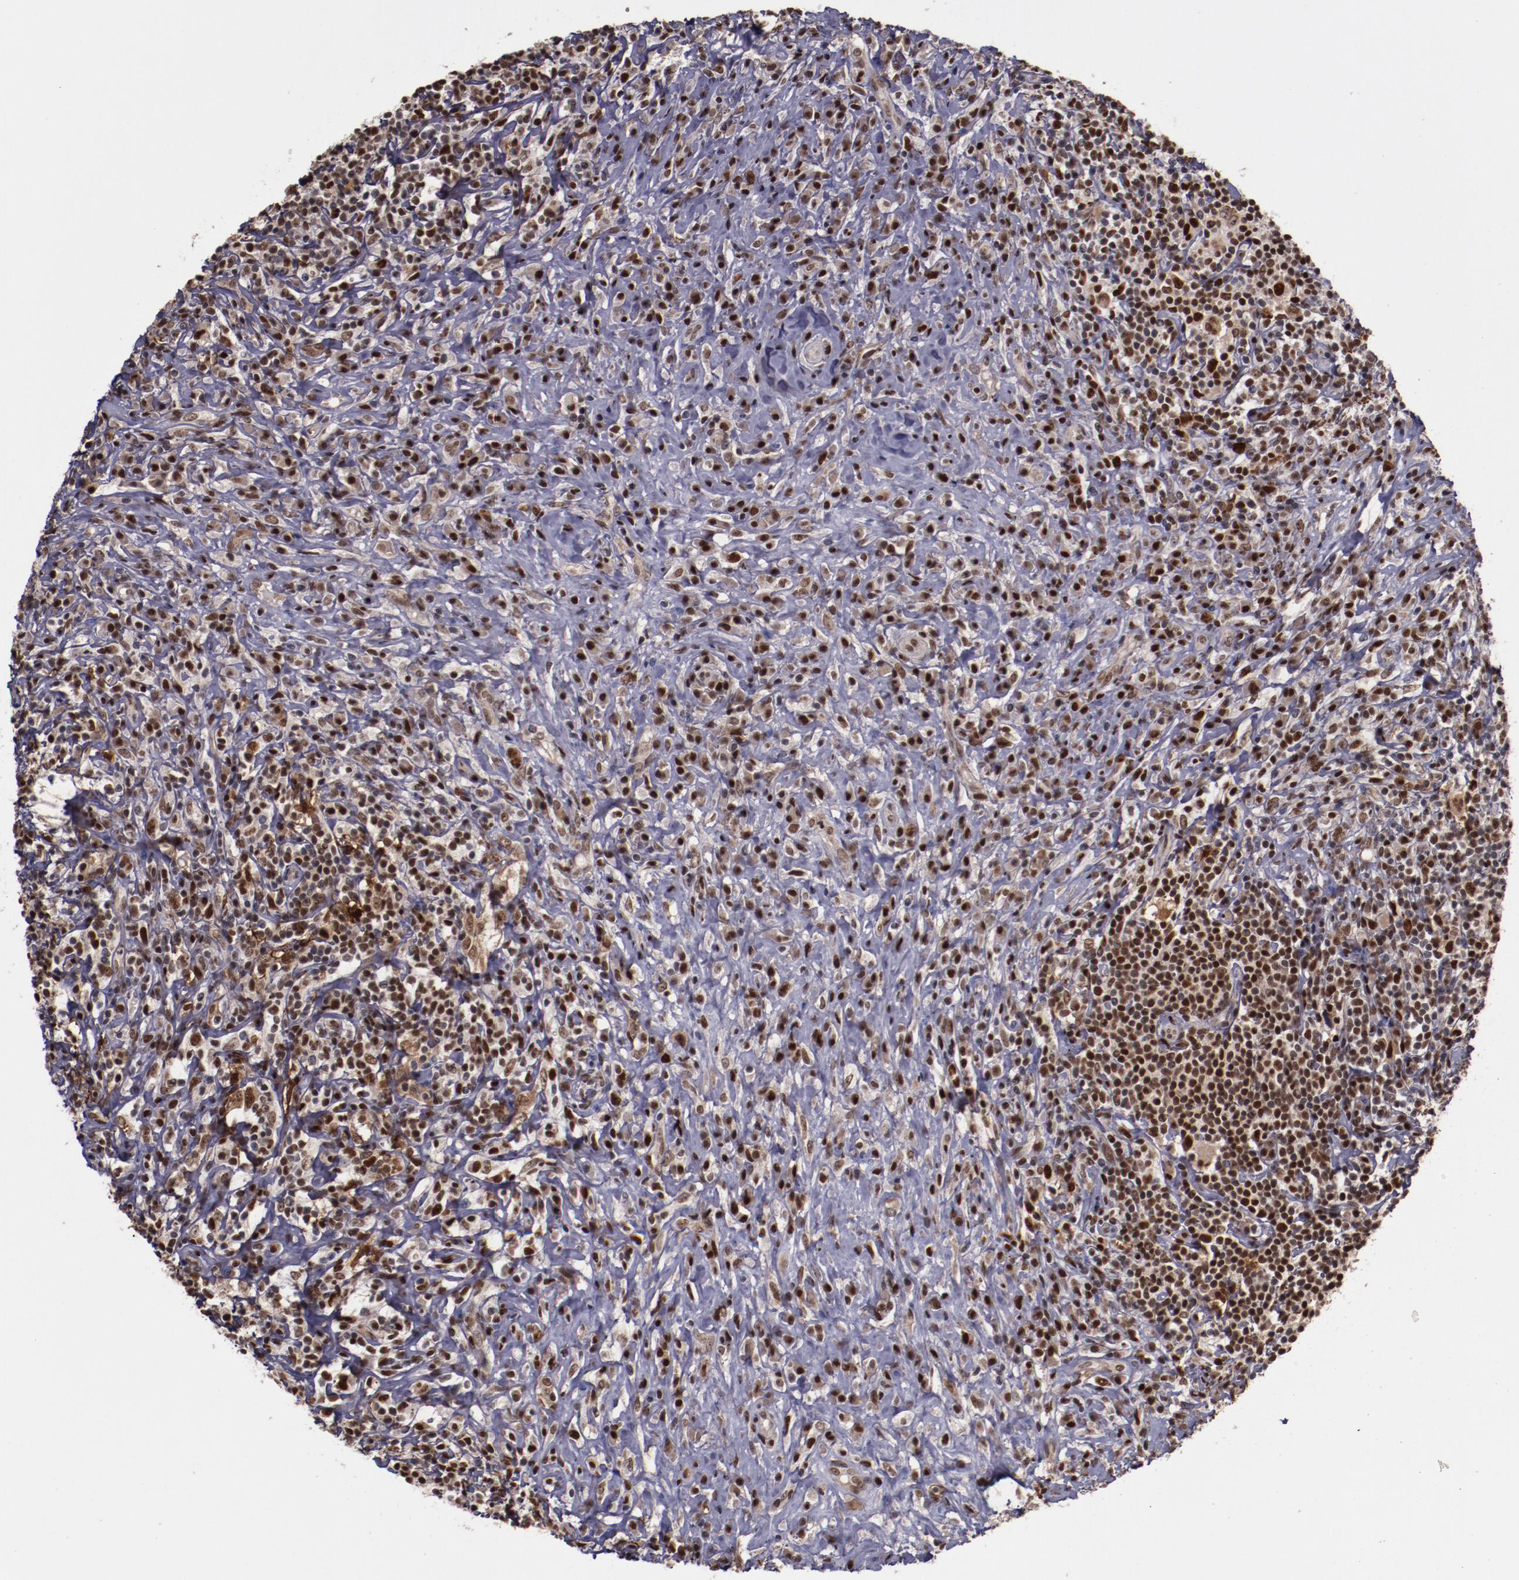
{"staining": {"intensity": "strong", "quantity": "25%-75%", "location": "nuclear"}, "tissue": "lymphoma", "cell_type": "Tumor cells", "image_type": "cancer", "snomed": [{"axis": "morphology", "description": "Hodgkin's disease, NOS"}, {"axis": "topography", "description": "Lymph node"}], "caption": "About 25%-75% of tumor cells in Hodgkin's disease display strong nuclear protein positivity as visualized by brown immunohistochemical staining.", "gene": "CHEK2", "patient": {"sex": "female", "age": 25}}